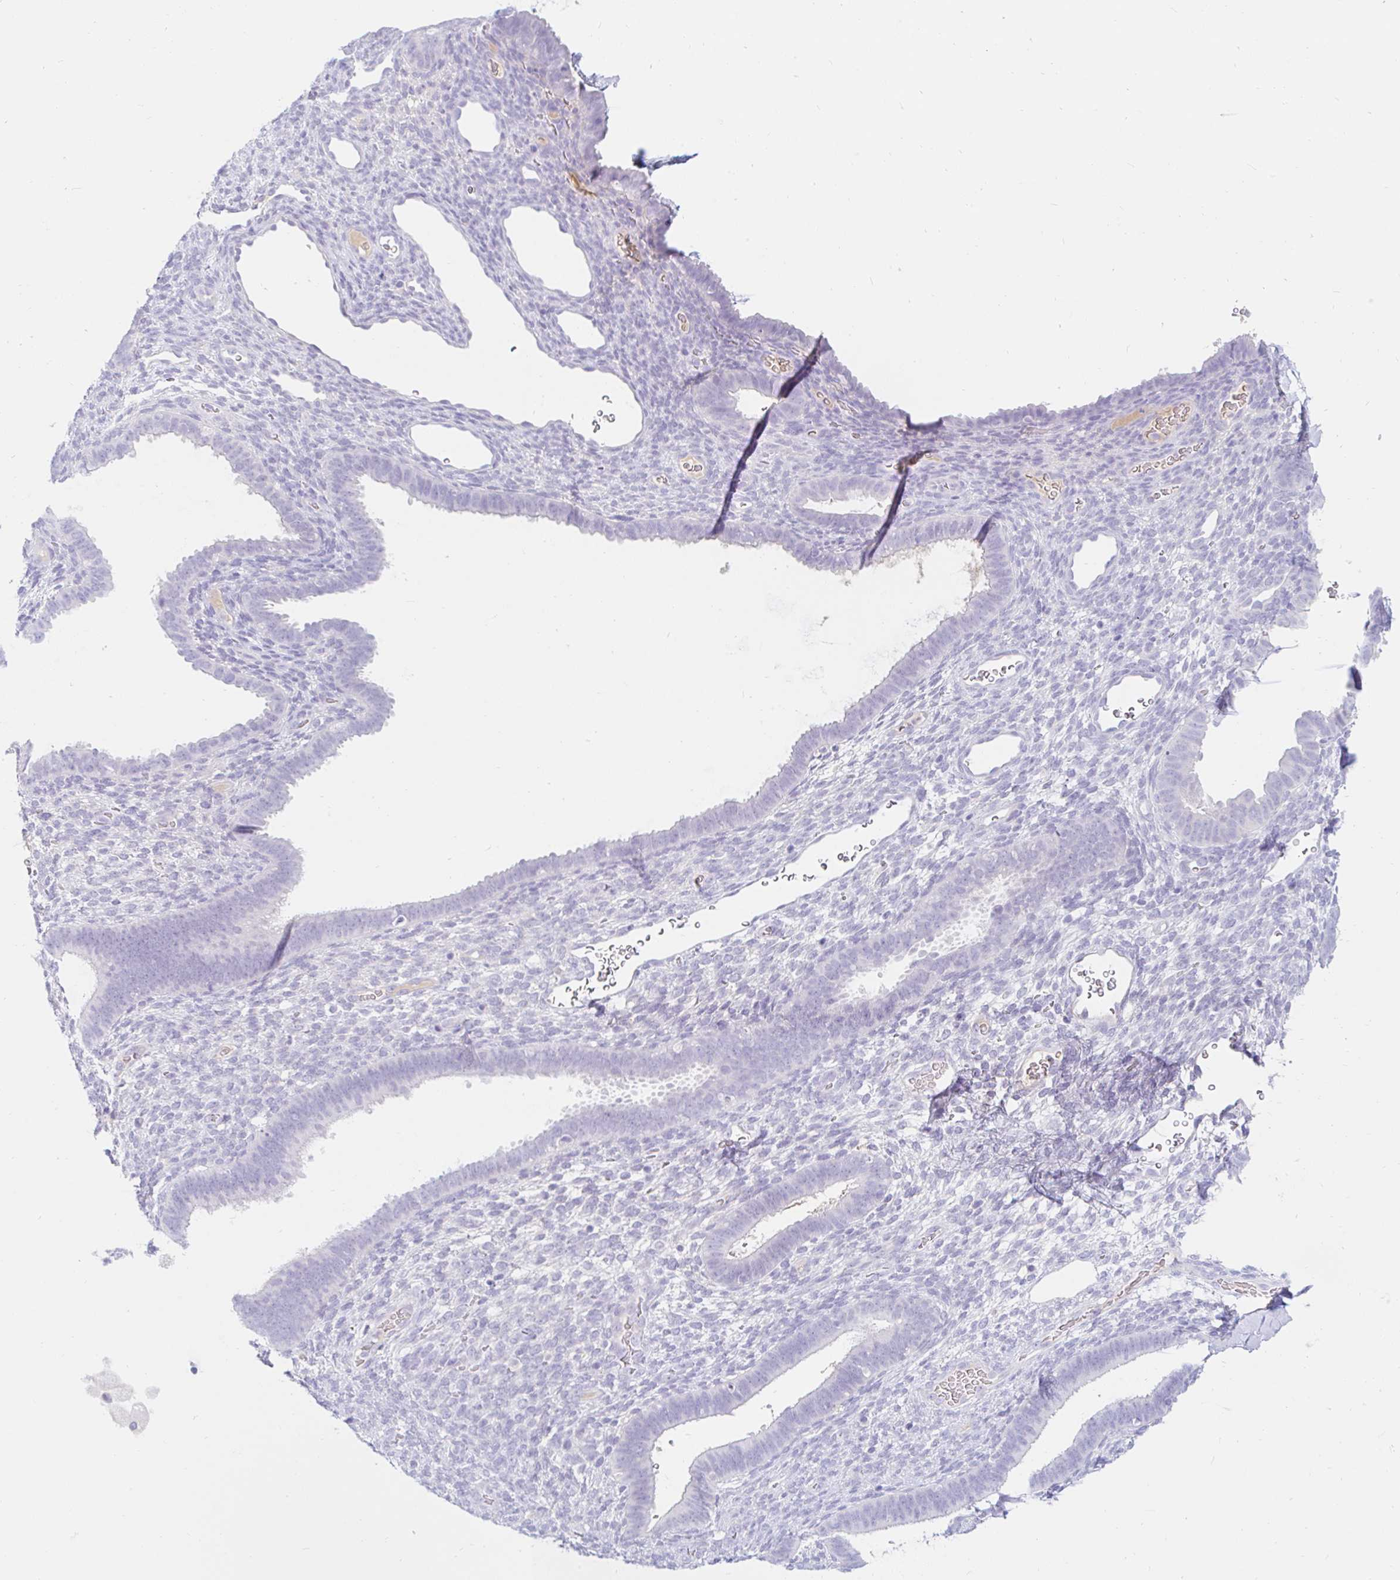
{"staining": {"intensity": "negative", "quantity": "none", "location": "none"}, "tissue": "endometrium", "cell_type": "Cells in endometrial stroma", "image_type": "normal", "snomed": [{"axis": "morphology", "description": "Normal tissue, NOS"}, {"axis": "topography", "description": "Endometrium"}], "caption": "DAB immunohistochemical staining of normal endometrium reveals no significant positivity in cells in endometrial stroma. (DAB (3,3'-diaminobenzidine) immunohistochemistry (IHC) visualized using brightfield microscopy, high magnification).", "gene": "TEX44", "patient": {"sex": "female", "age": 34}}